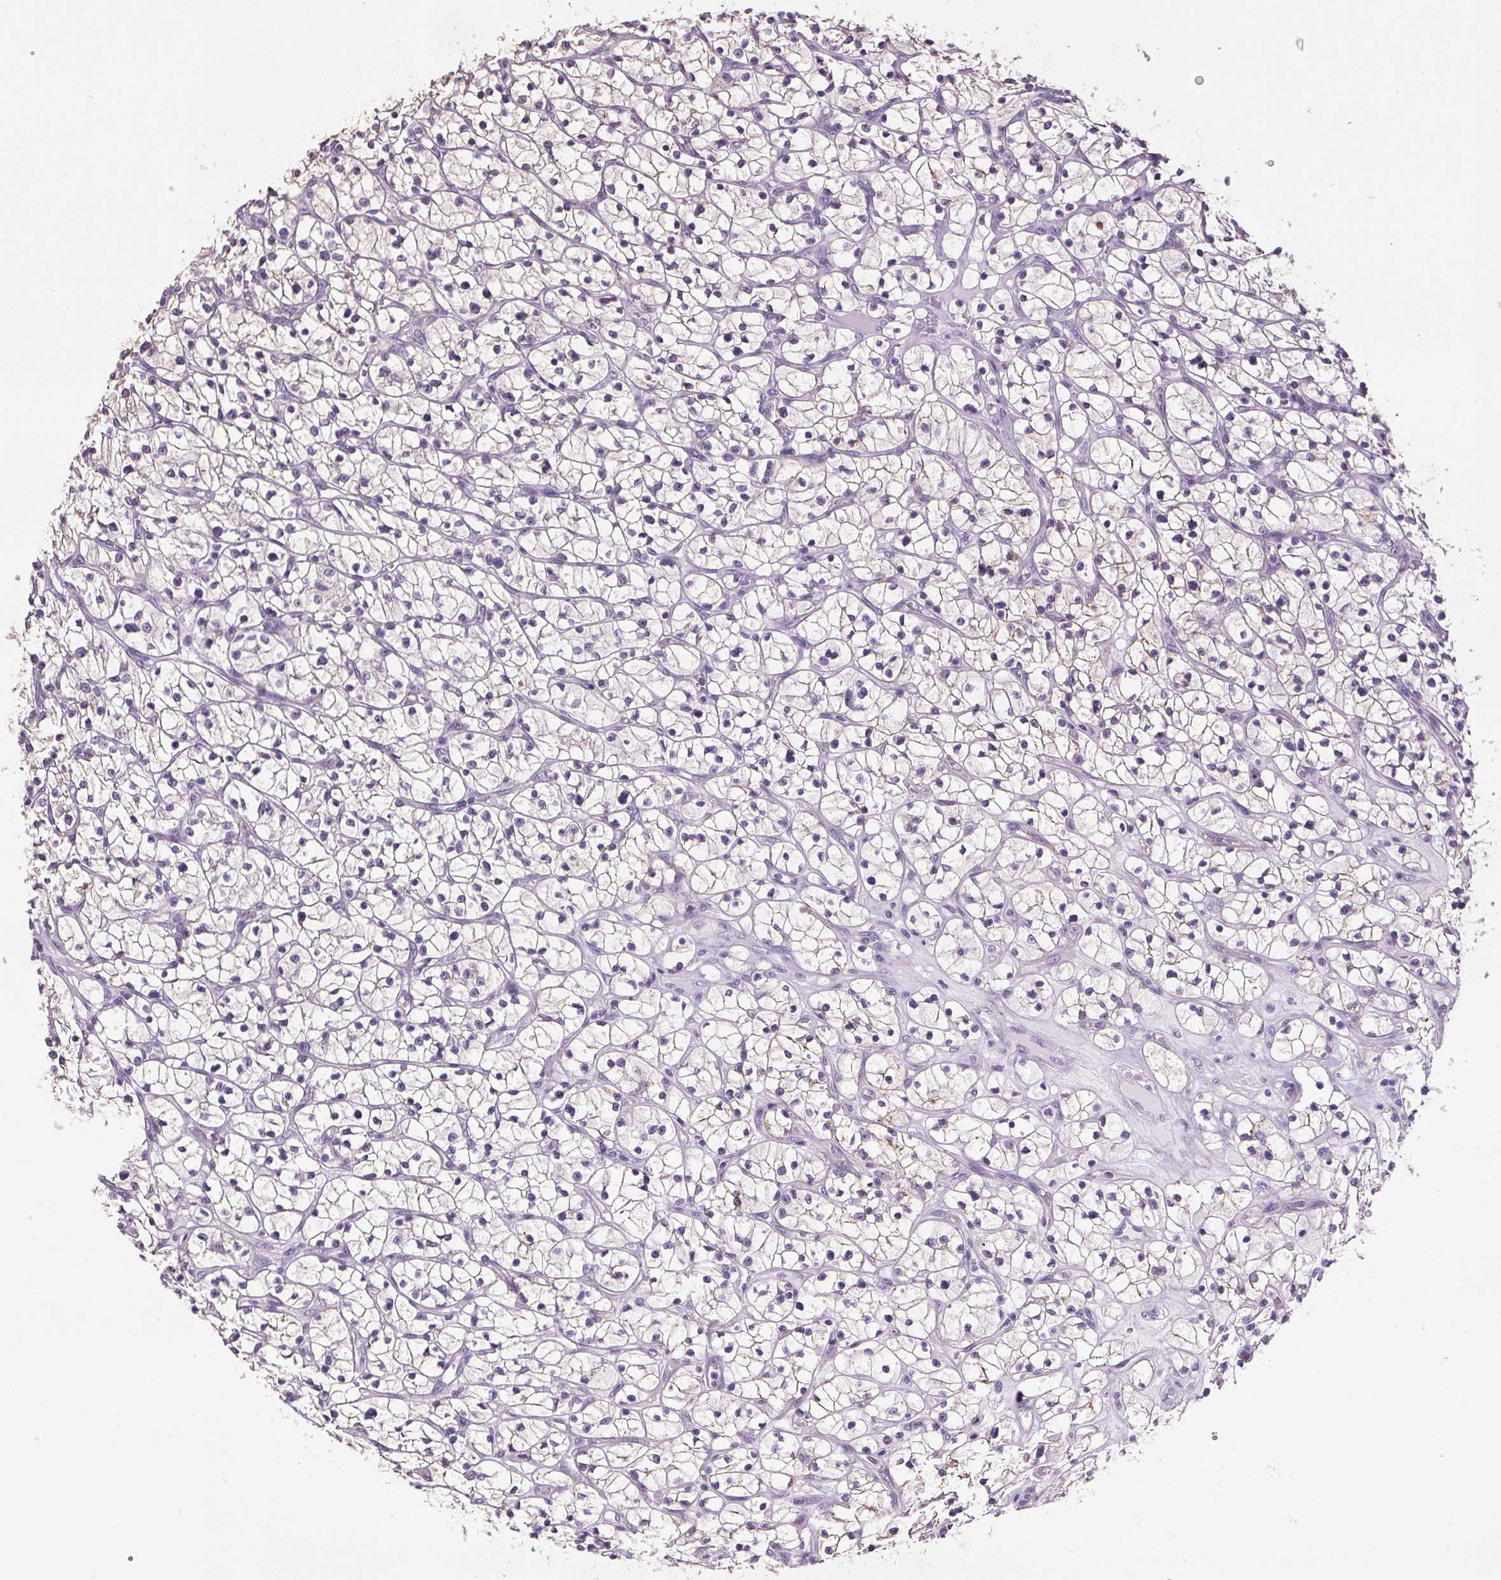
{"staining": {"intensity": "negative", "quantity": "none", "location": "none"}, "tissue": "renal cancer", "cell_type": "Tumor cells", "image_type": "cancer", "snomed": [{"axis": "morphology", "description": "Adenocarcinoma, NOS"}, {"axis": "topography", "description": "Kidney"}], "caption": "A micrograph of renal cancer (adenocarcinoma) stained for a protein displays no brown staining in tumor cells. (DAB (3,3'-diaminobenzidine) IHC visualized using brightfield microscopy, high magnification).", "gene": "GPIHBP1", "patient": {"sex": "female", "age": 64}}